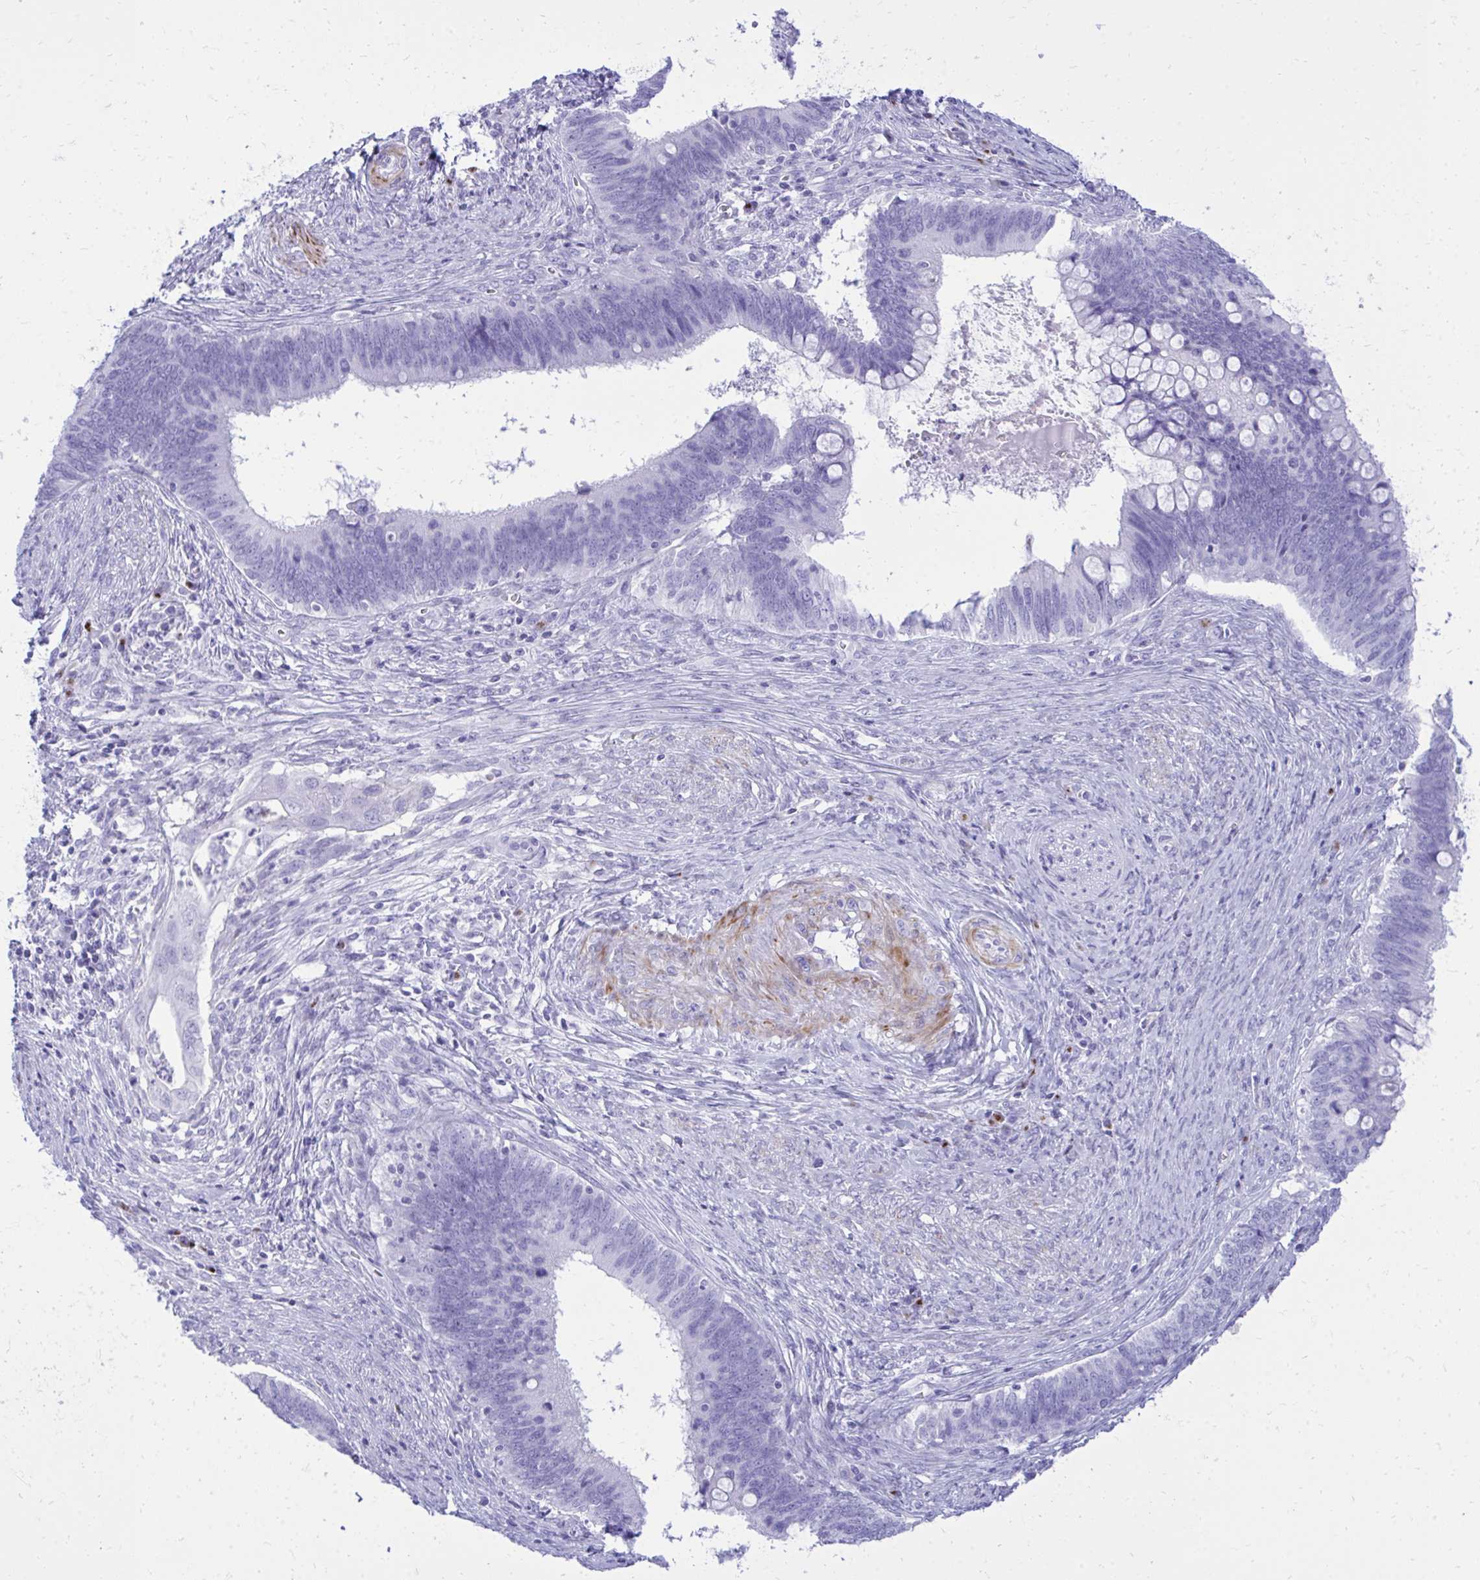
{"staining": {"intensity": "negative", "quantity": "none", "location": "none"}, "tissue": "cervical cancer", "cell_type": "Tumor cells", "image_type": "cancer", "snomed": [{"axis": "morphology", "description": "Adenocarcinoma, NOS"}, {"axis": "topography", "description": "Cervix"}], "caption": "This is an IHC image of cervical cancer. There is no staining in tumor cells.", "gene": "ANKDD1B", "patient": {"sex": "female", "age": 42}}